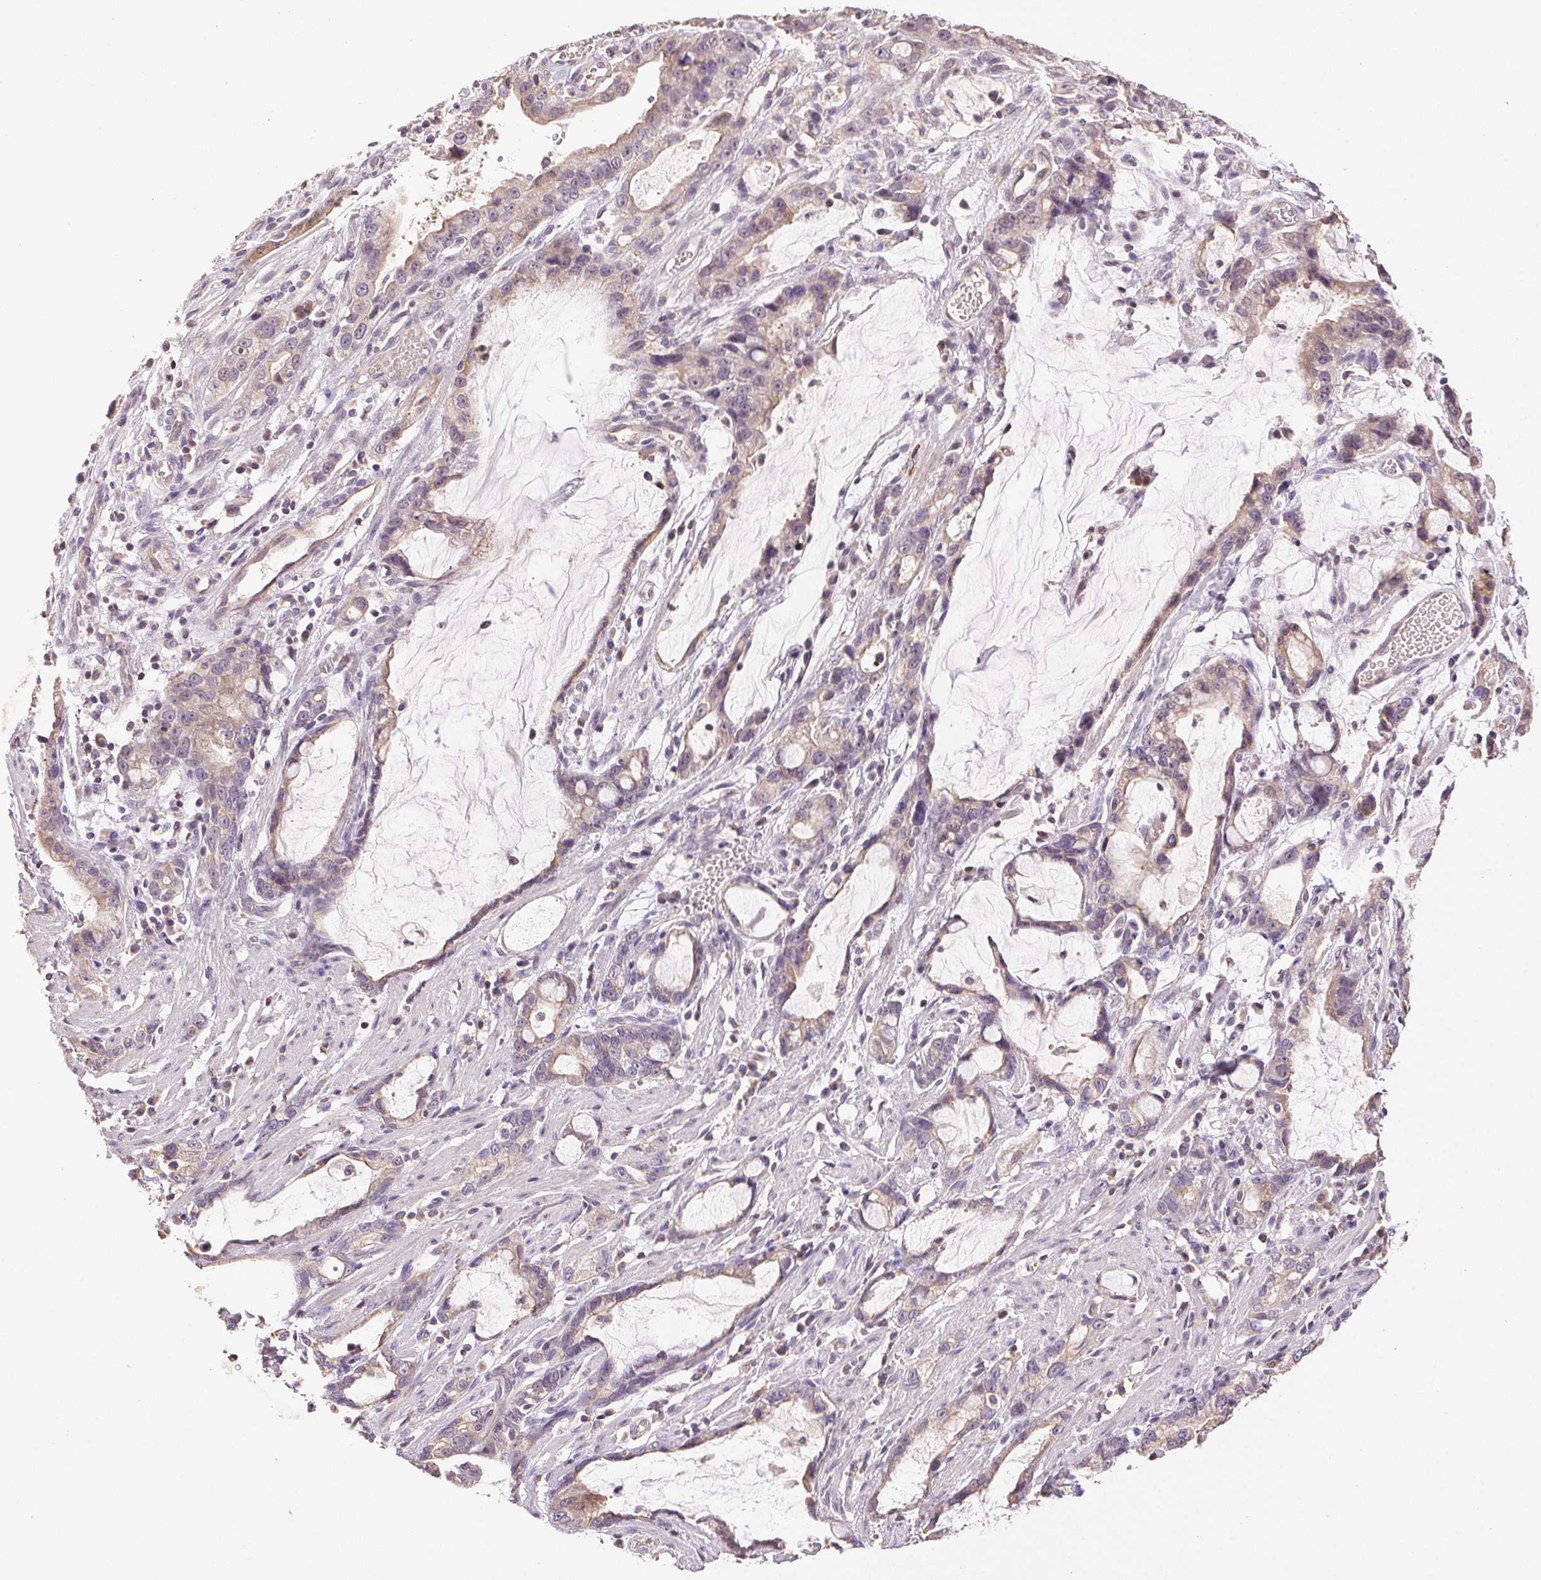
{"staining": {"intensity": "weak", "quantity": "<25%", "location": "cytoplasmic/membranous"}, "tissue": "stomach cancer", "cell_type": "Tumor cells", "image_type": "cancer", "snomed": [{"axis": "morphology", "description": "Adenocarcinoma, NOS"}, {"axis": "topography", "description": "Stomach"}], "caption": "Immunohistochemistry image of neoplastic tissue: human stomach cancer stained with DAB (3,3'-diaminobenzidine) reveals no significant protein positivity in tumor cells. (Stains: DAB (3,3'-diaminobenzidine) immunohistochemistry with hematoxylin counter stain, Microscopy: brightfield microscopy at high magnification).", "gene": "TMEM253", "patient": {"sex": "male", "age": 55}}